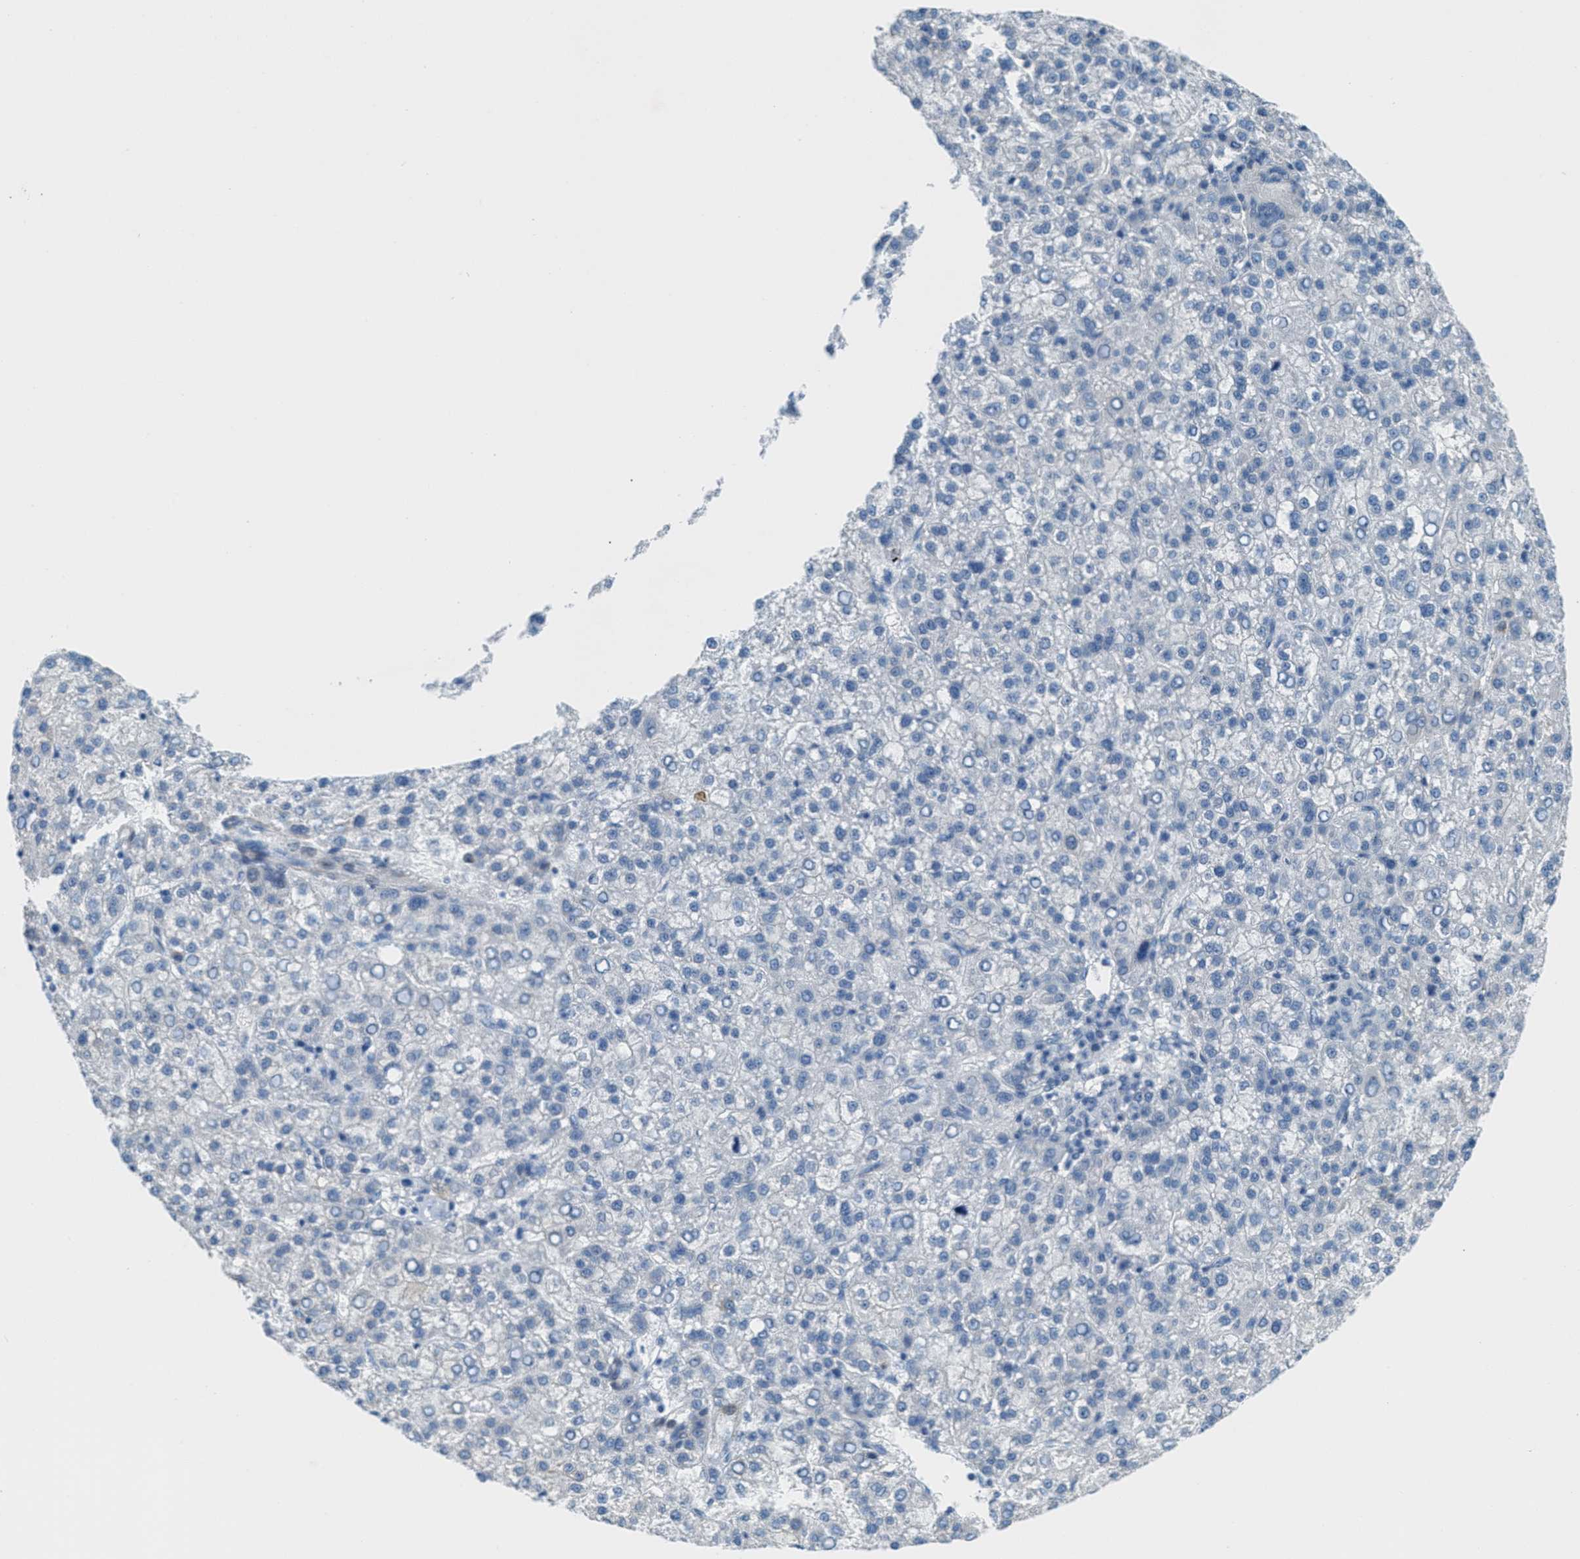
{"staining": {"intensity": "negative", "quantity": "none", "location": "none"}, "tissue": "liver cancer", "cell_type": "Tumor cells", "image_type": "cancer", "snomed": [{"axis": "morphology", "description": "Carcinoma, Hepatocellular, NOS"}, {"axis": "topography", "description": "Liver"}], "caption": "High magnification brightfield microscopy of liver cancer (hepatocellular carcinoma) stained with DAB (brown) and counterstained with hematoxylin (blue): tumor cells show no significant expression.", "gene": "MAPRE2", "patient": {"sex": "female", "age": 58}}